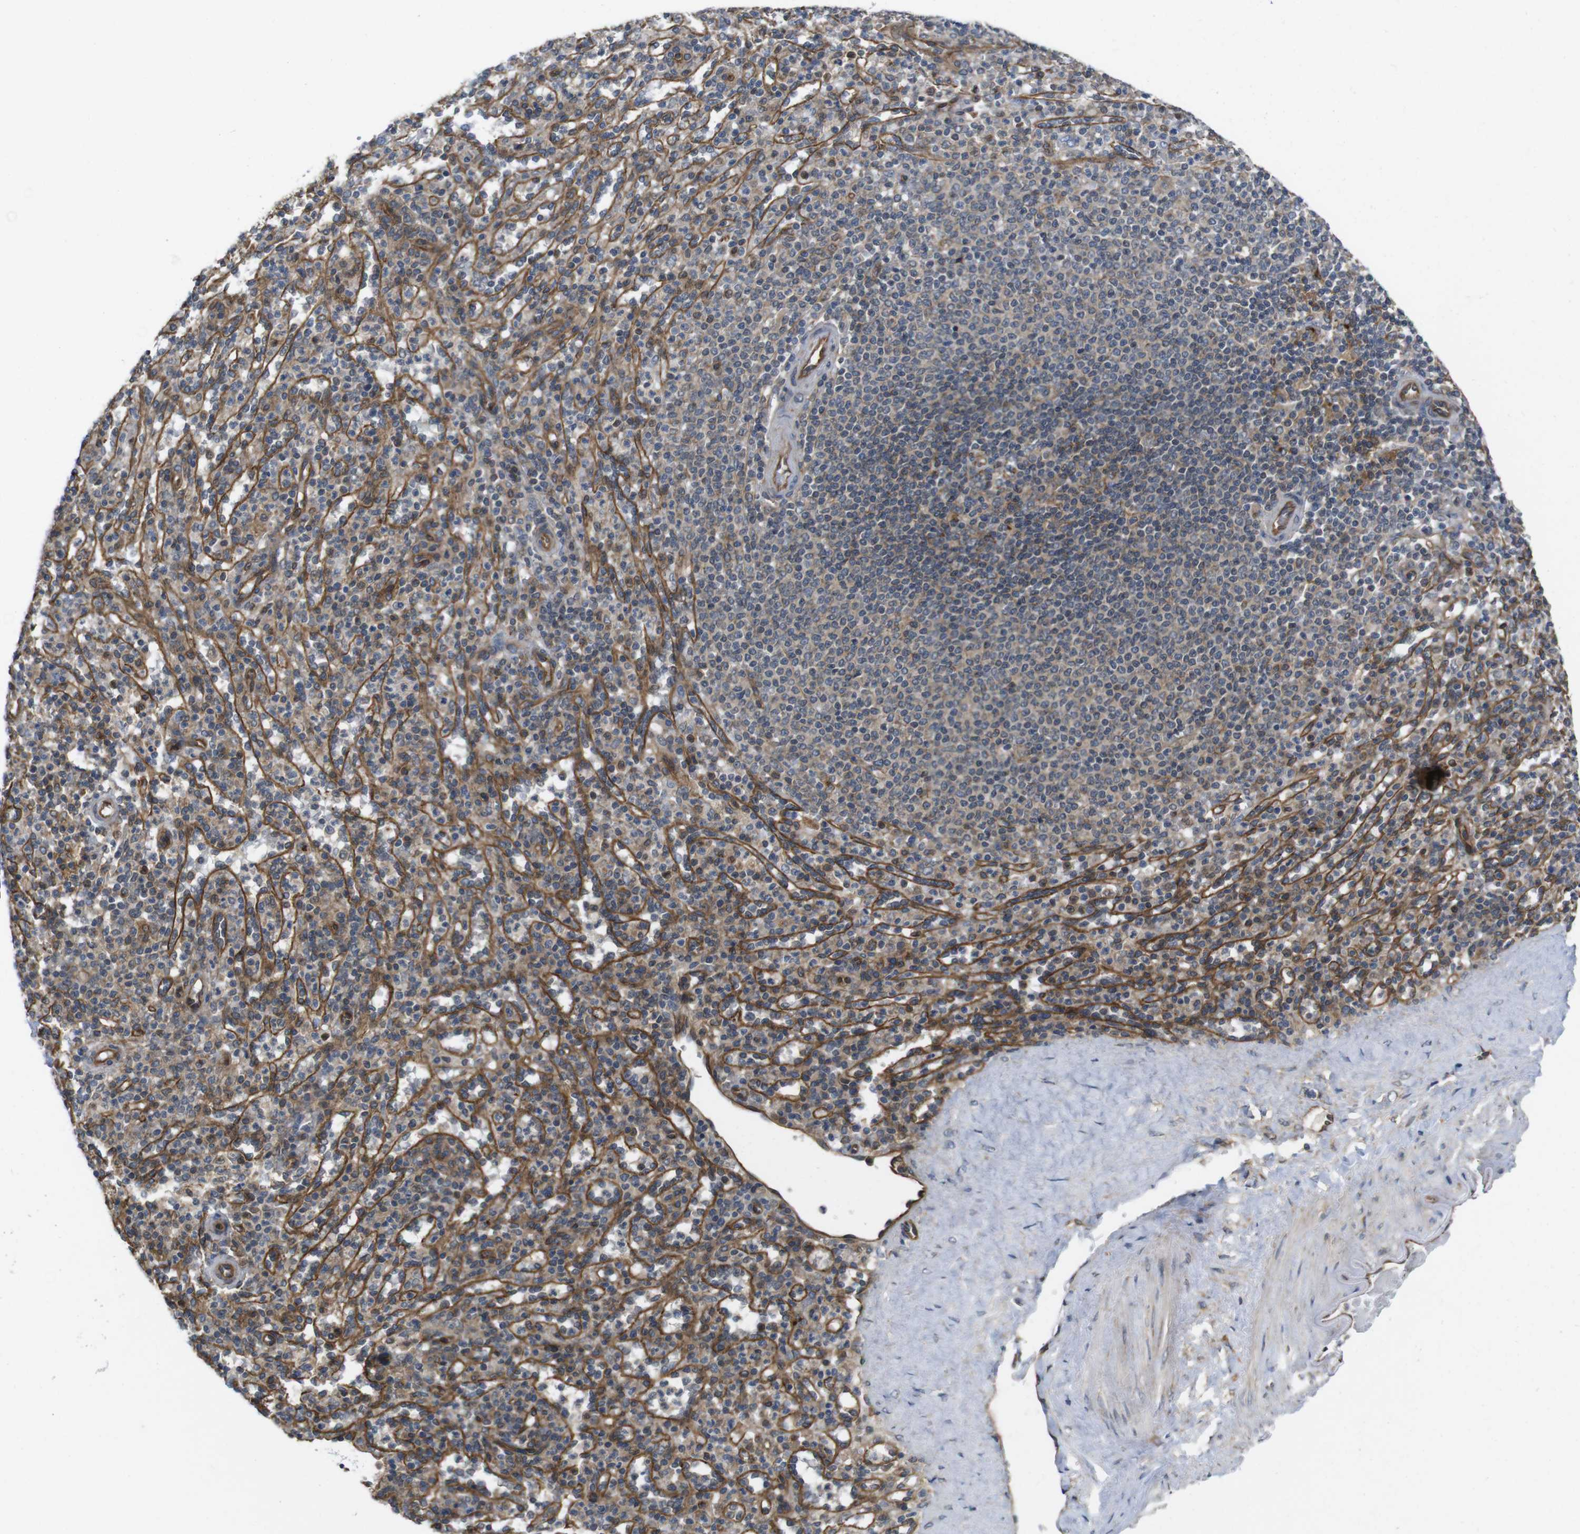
{"staining": {"intensity": "moderate", "quantity": ">75%", "location": "cytoplasmic/membranous"}, "tissue": "spleen", "cell_type": "Cells in red pulp", "image_type": "normal", "snomed": [{"axis": "morphology", "description": "Normal tissue, NOS"}, {"axis": "topography", "description": "Spleen"}], "caption": "Moderate cytoplasmic/membranous protein positivity is identified in approximately >75% of cells in red pulp in spleen.", "gene": "ZDHHC5", "patient": {"sex": "male", "age": 36}}